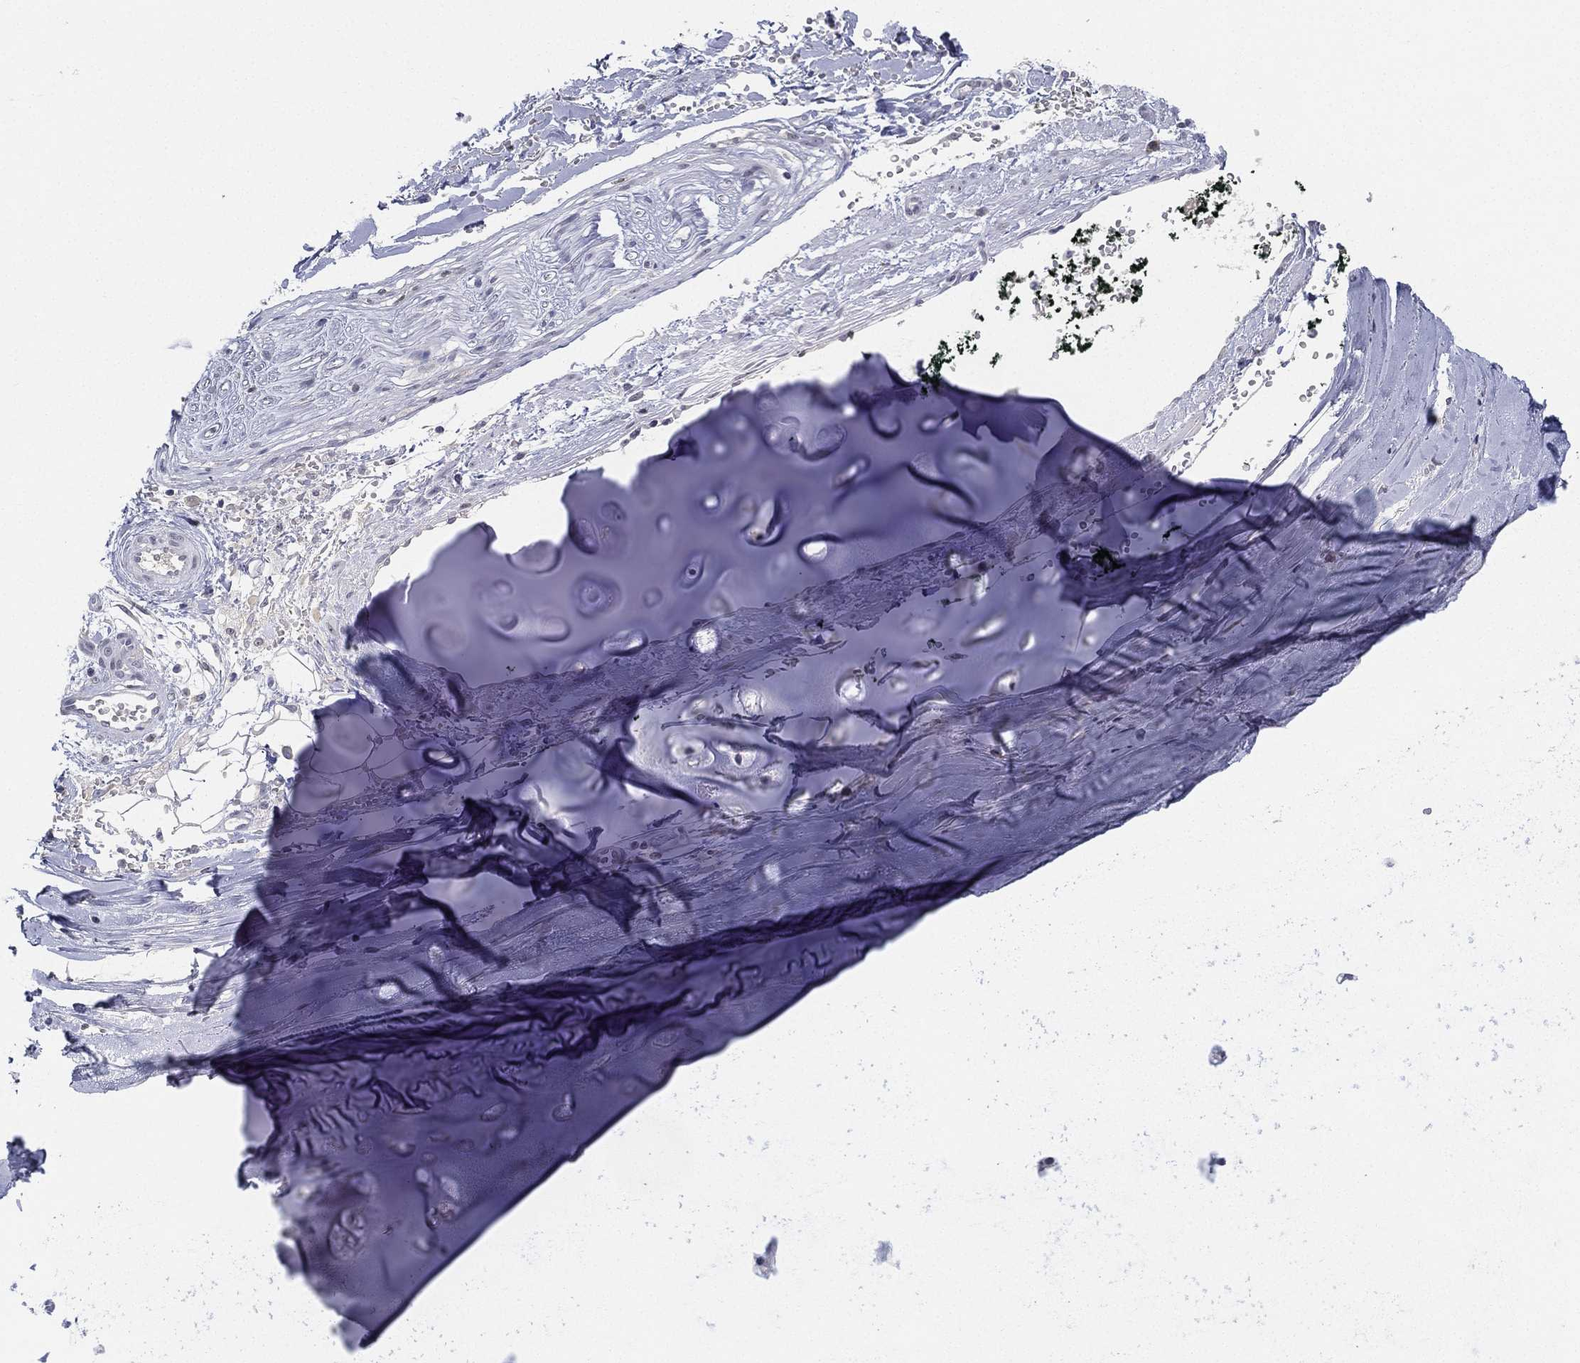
{"staining": {"intensity": "negative", "quantity": "none", "location": "none"}, "tissue": "adipose tissue", "cell_type": "Adipocytes", "image_type": "normal", "snomed": [{"axis": "morphology", "description": "Normal tissue, NOS"}, {"axis": "topography", "description": "Cartilage tissue"}], "caption": "The immunohistochemistry (IHC) histopathology image has no significant staining in adipocytes of adipose tissue. (IHC, brightfield microscopy, high magnification).", "gene": "MS4A8", "patient": {"sex": "male", "age": 81}}